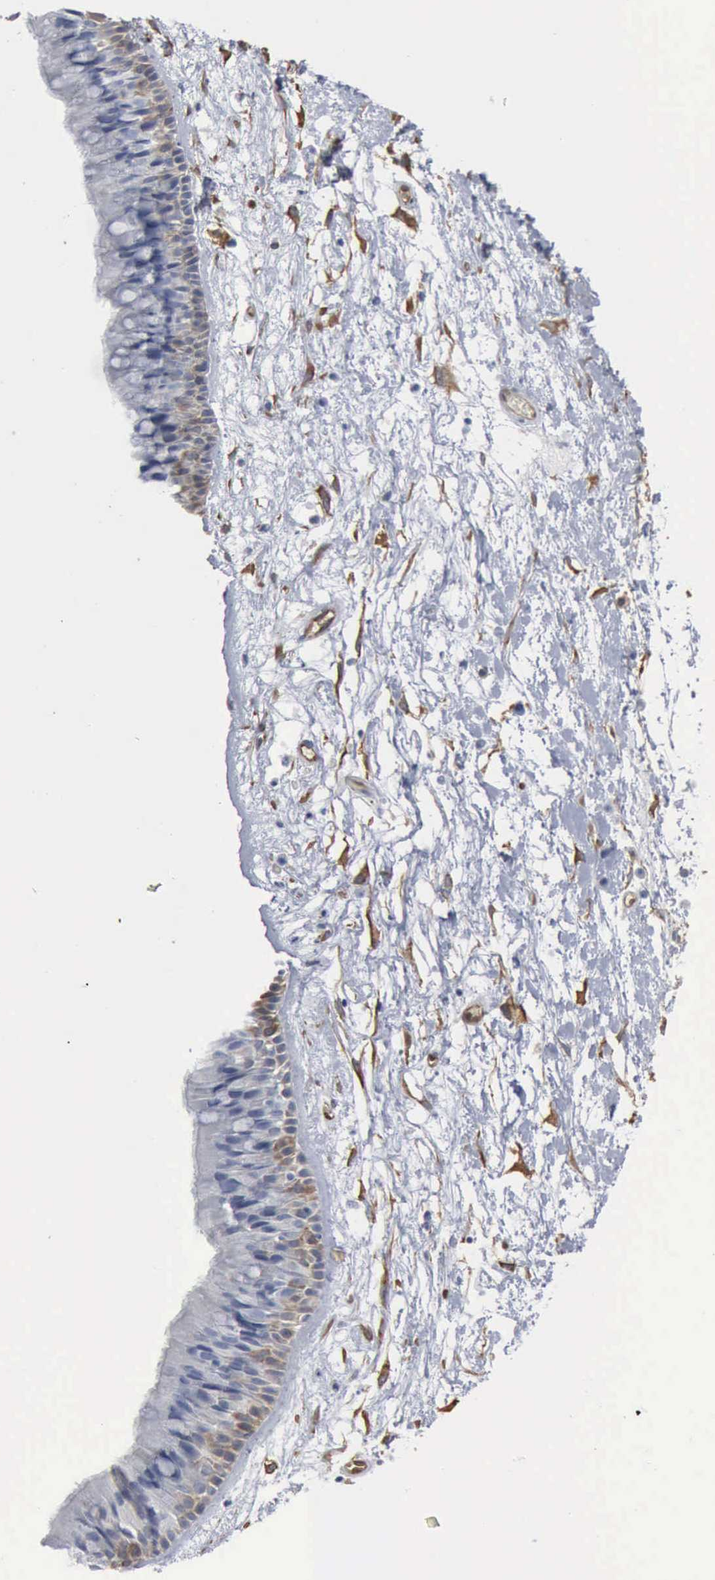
{"staining": {"intensity": "weak", "quantity": "<25%", "location": "cytoplasmic/membranous"}, "tissue": "nasopharynx", "cell_type": "Respiratory epithelial cells", "image_type": "normal", "snomed": [{"axis": "morphology", "description": "Normal tissue, NOS"}, {"axis": "topography", "description": "Nasopharynx"}], "caption": "Immunohistochemical staining of normal nasopharynx displays no significant staining in respiratory epithelial cells.", "gene": "FSCN1", "patient": {"sex": "male", "age": 13}}